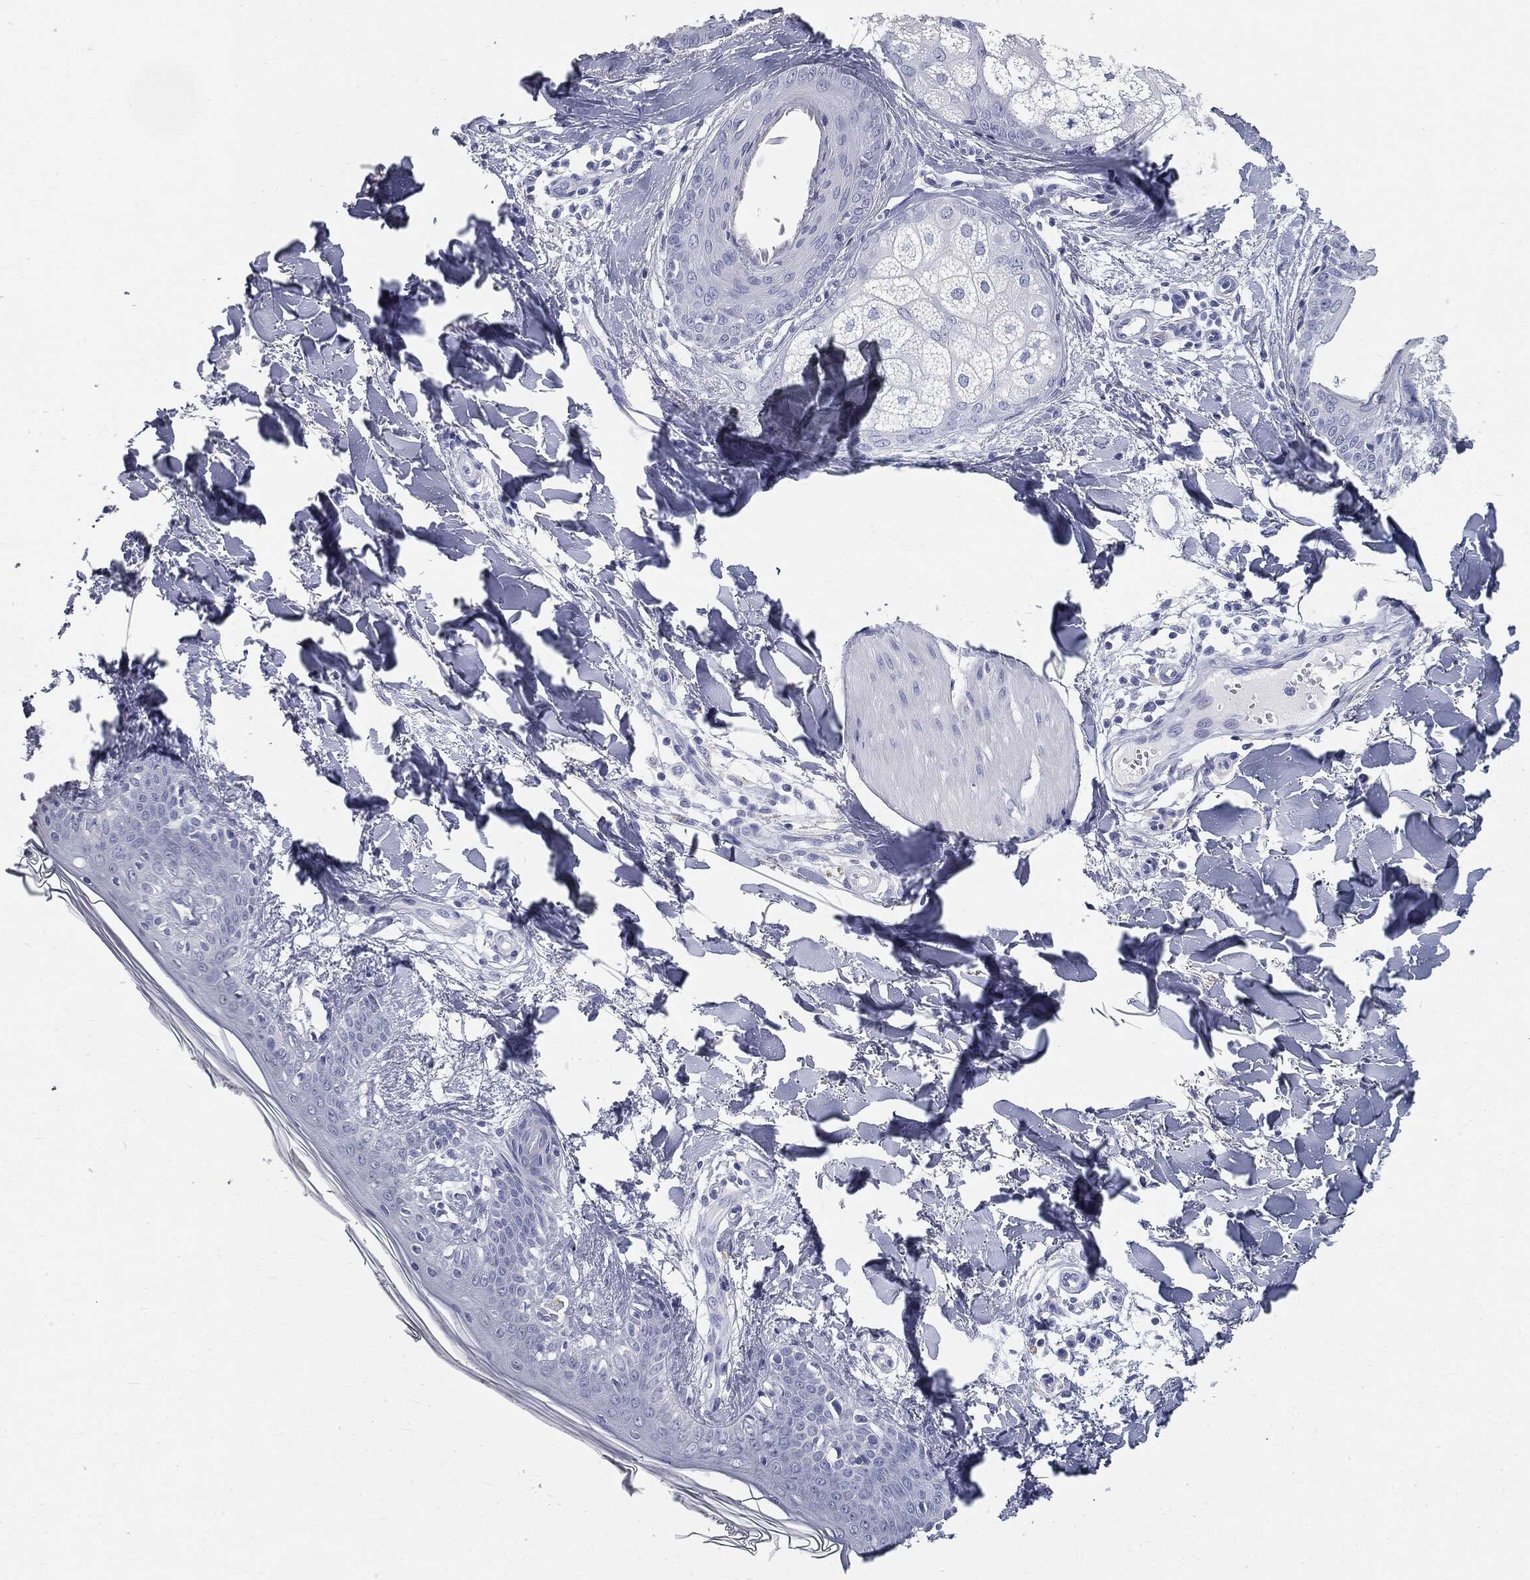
{"staining": {"intensity": "negative", "quantity": "none", "location": "none"}, "tissue": "skin", "cell_type": "Fibroblasts", "image_type": "normal", "snomed": [{"axis": "morphology", "description": "Normal tissue, NOS"}, {"axis": "morphology", "description": "Malignant melanoma, NOS"}, {"axis": "topography", "description": "Skin"}], "caption": "The IHC image has no significant staining in fibroblasts of skin. (Stains: DAB IHC with hematoxylin counter stain, Microscopy: brightfield microscopy at high magnification).", "gene": "CUZD1", "patient": {"sex": "female", "age": 34}}